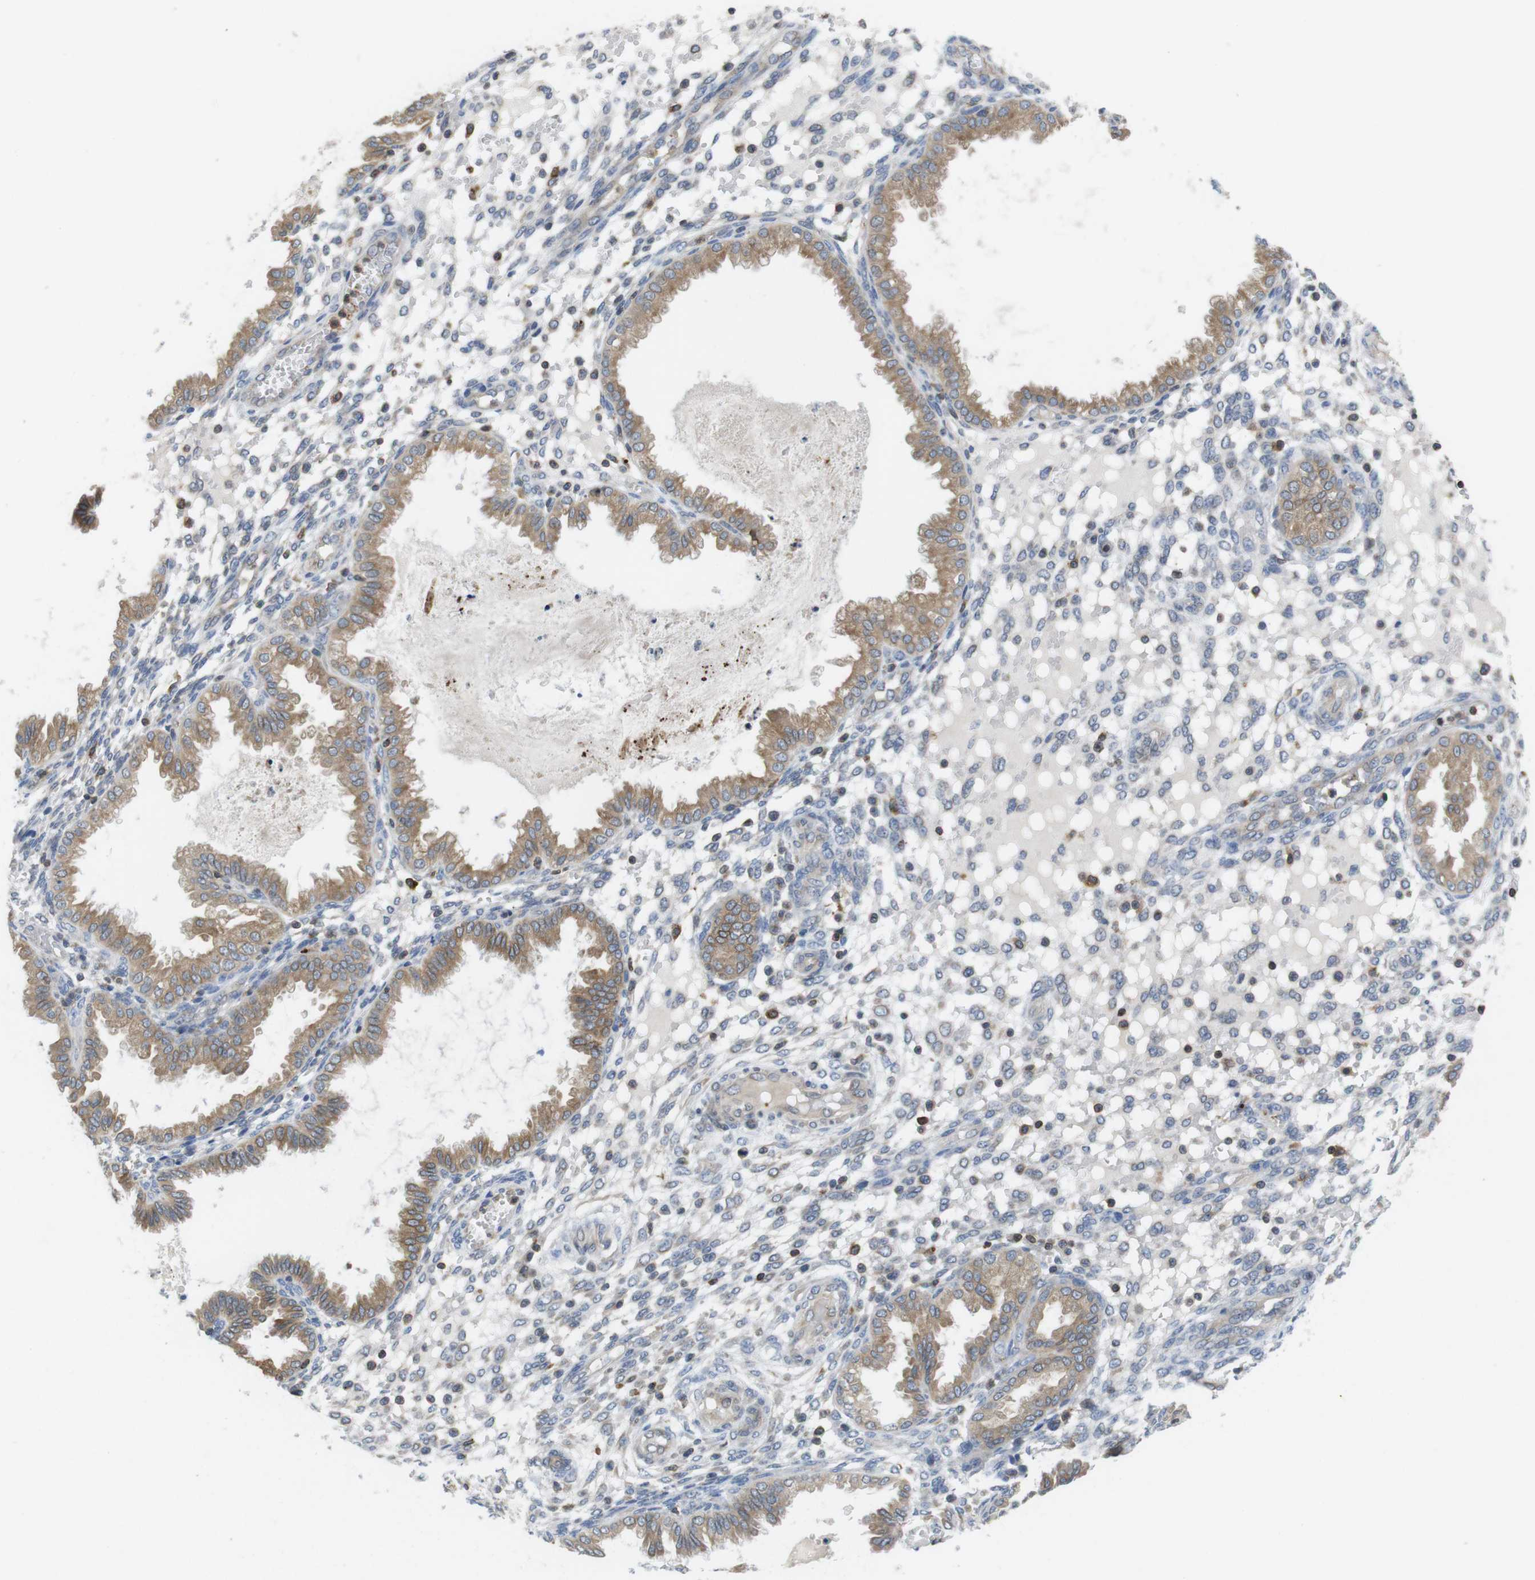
{"staining": {"intensity": "weak", "quantity": "<25%", "location": "cytoplasmic/membranous"}, "tissue": "endometrium", "cell_type": "Cells in endometrial stroma", "image_type": "normal", "snomed": [{"axis": "morphology", "description": "Normal tissue, NOS"}, {"axis": "topography", "description": "Endometrium"}], "caption": "Protein analysis of unremarkable endometrium reveals no significant expression in cells in endometrial stroma.", "gene": "ARL6IP5", "patient": {"sex": "female", "age": 33}}